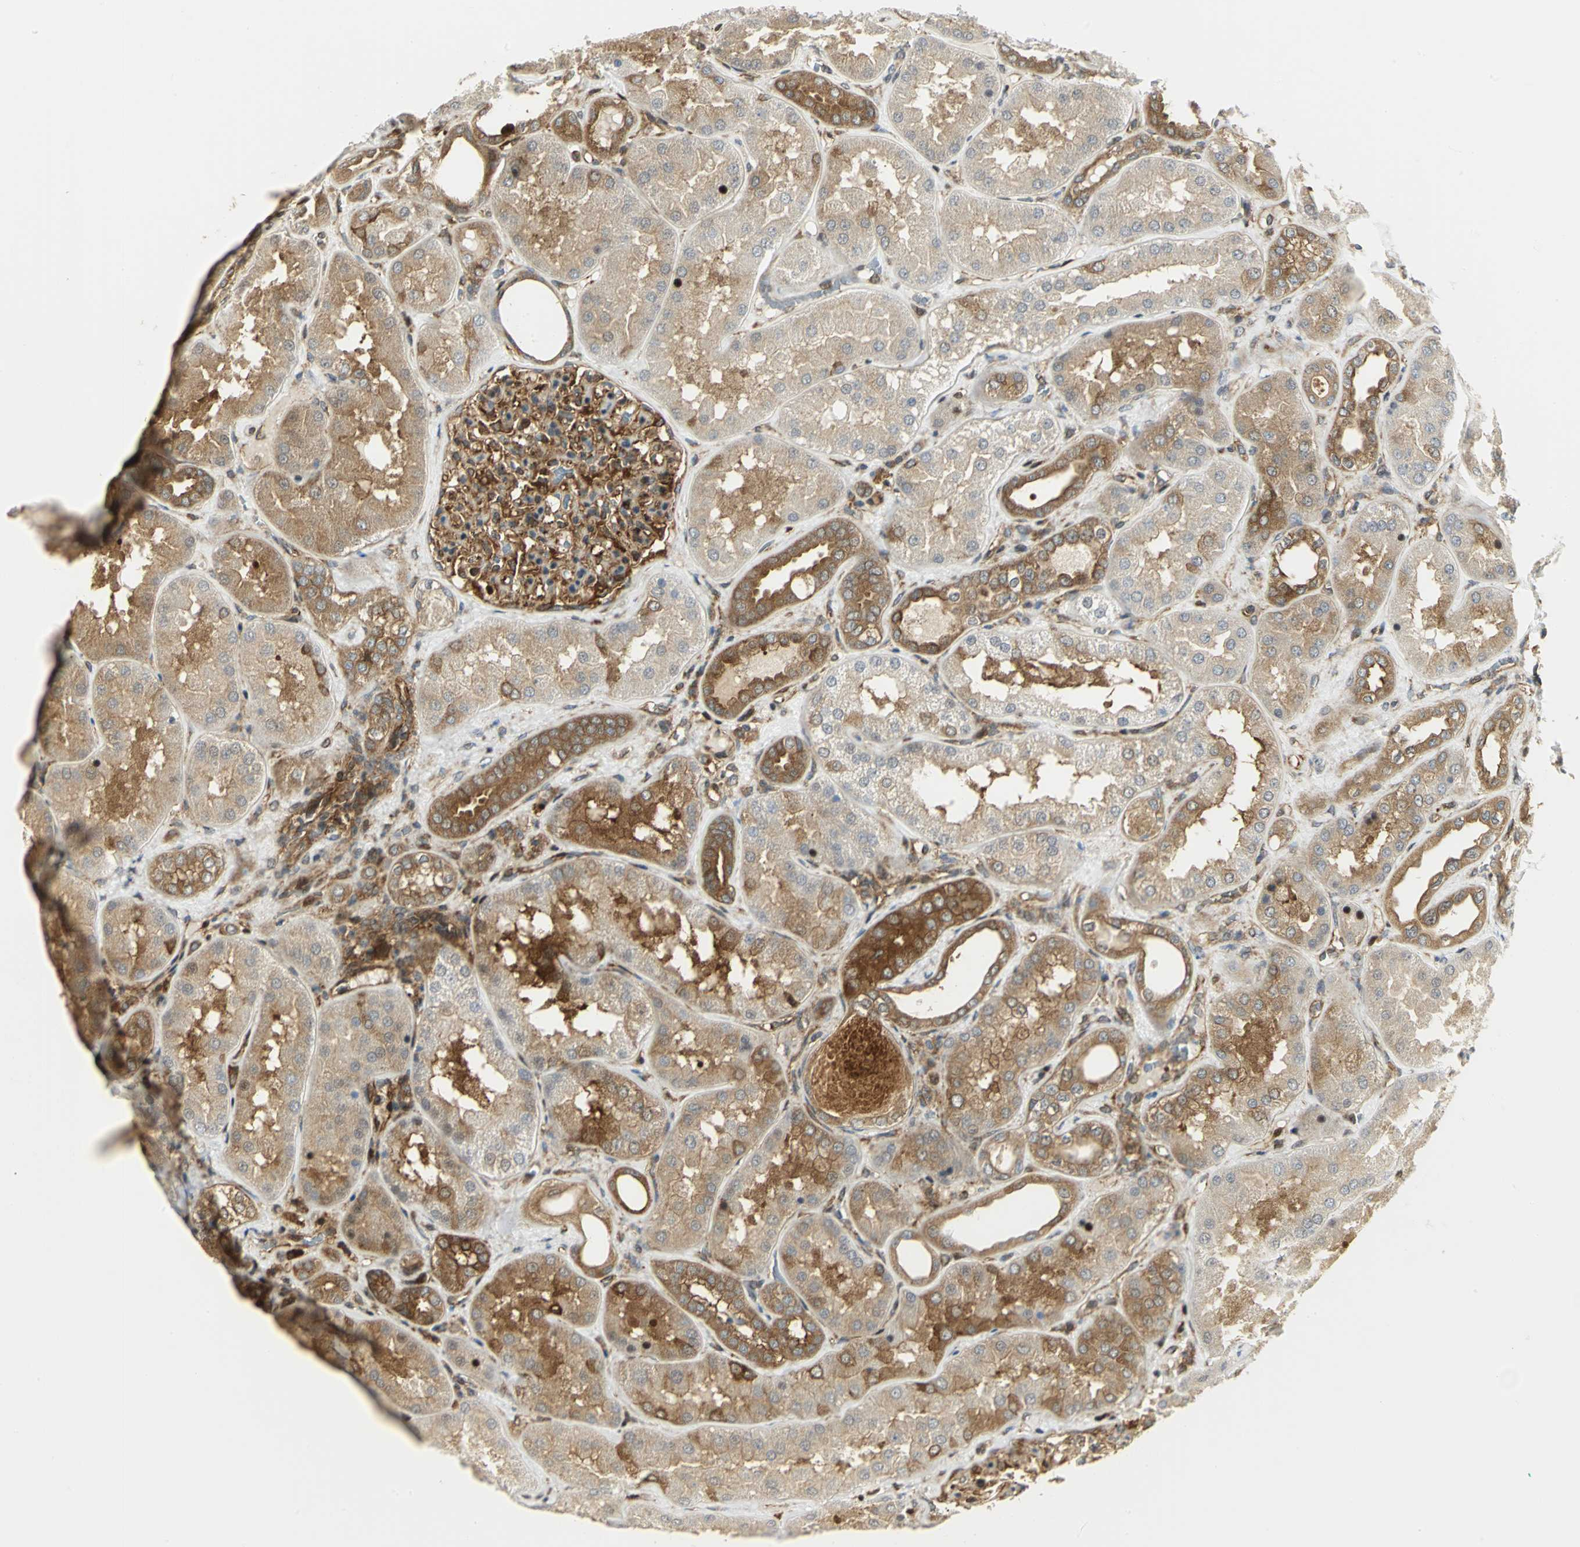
{"staining": {"intensity": "strong", "quantity": ">75%", "location": "cytoplasmic/membranous,nuclear"}, "tissue": "kidney", "cell_type": "Cells in glomeruli", "image_type": "normal", "snomed": [{"axis": "morphology", "description": "Normal tissue, NOS"}, {"axis": "topography", "description": "Kidney"}], "caption": "IHC of normal kidney exhibits high levels of strong cytoplasmic/membranous,nuclear positivity in about >75% of cells in glomeruli. The staining was performed using DAB to visualize the protein expression in brown, while the nuclei were stained in blue with hematoxylin (Magnification: 20x).", "gene": "EEA1", "patient": {"sex": "female", "age": 56}}